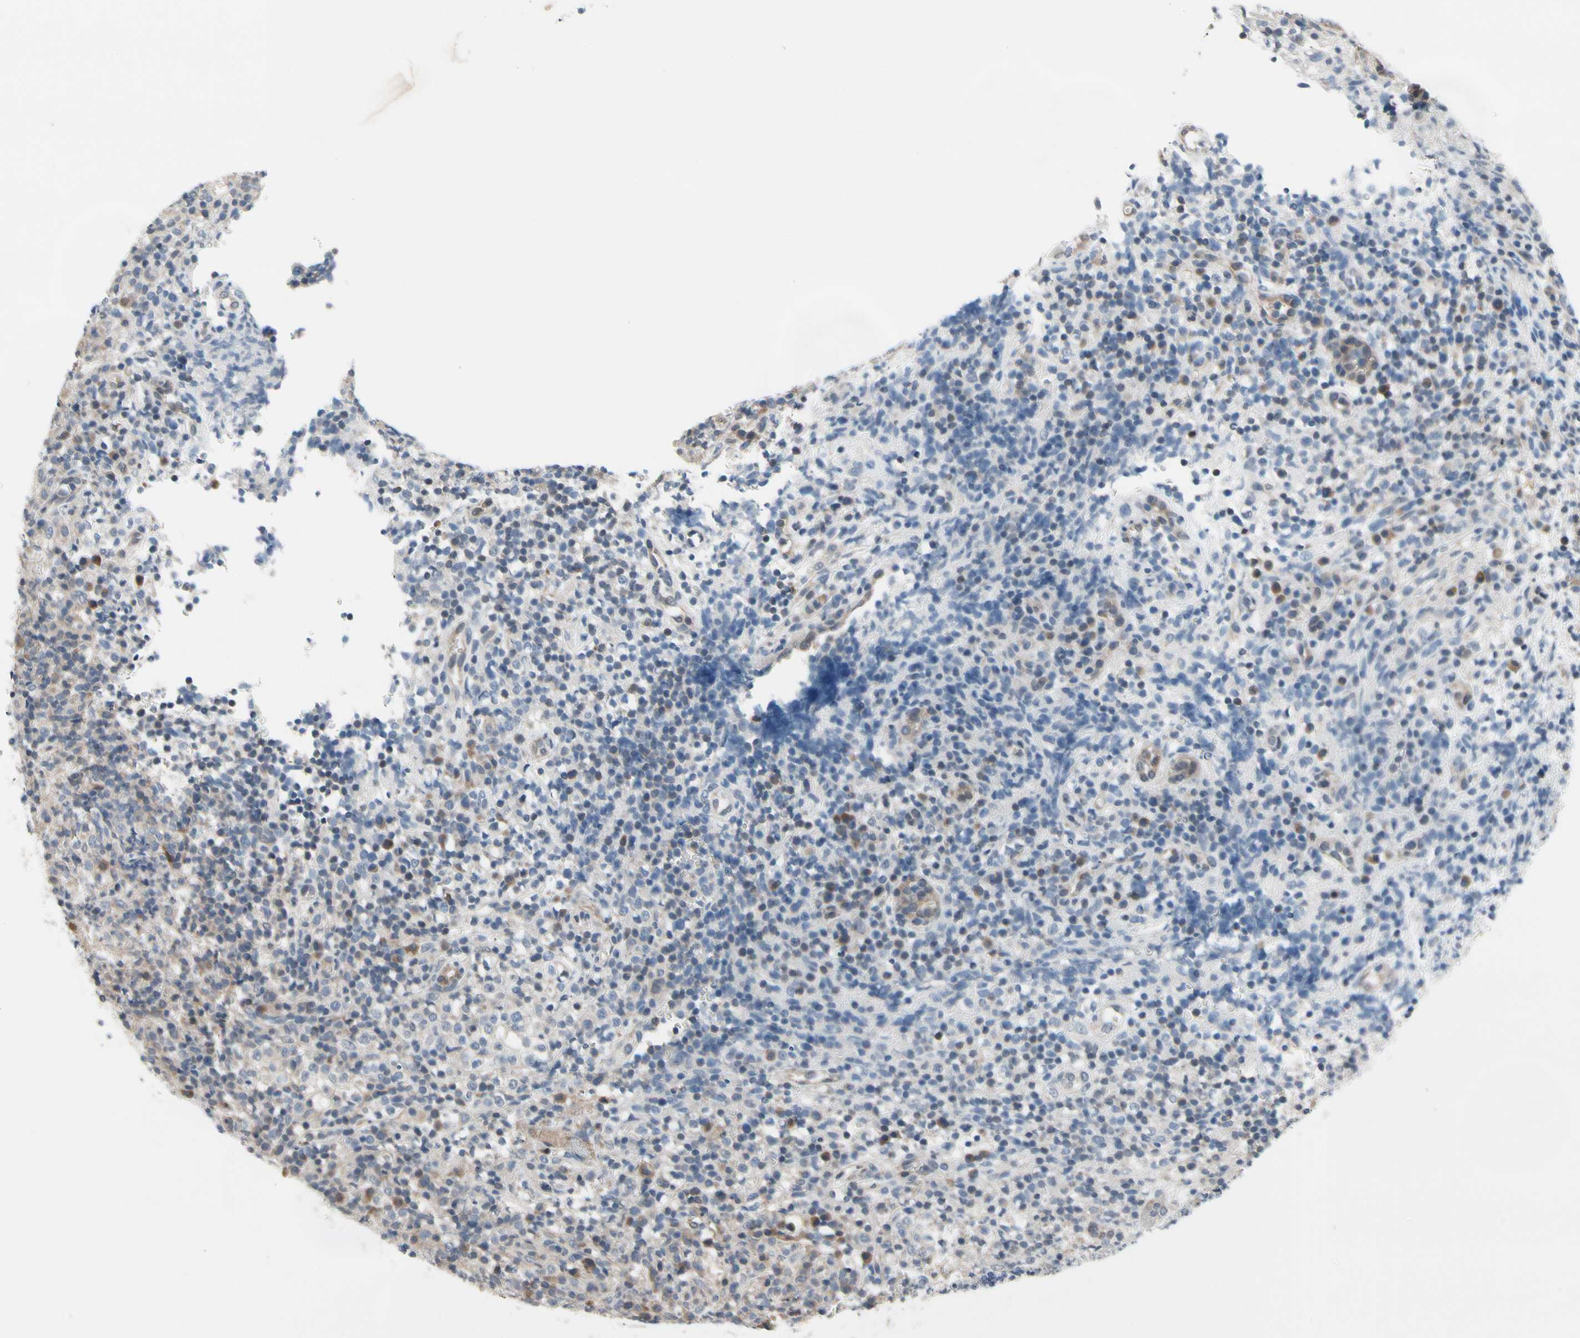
{"staining": {"intensity": "weak", "quantity": "25%-75%", "location": "cytoplasmic/membranous"}, "tissue": "lymphoma", "cell_type": "Tumor cells", "image_type": "cancer", "snomed": [{"axis": "morphology", "description": "Malignant lymphoma, non-Hodgkin's type, High grade"}, {"axis": "topography", "description": "Lymph node"}], "caption": "Immunohistochemical staining of human lymphoma shows weak cytoplasmic/membranous protein positivity in about 25%-75% of tumor cells.", "gene": "PRDX6", "patient": {"sex": "female", "age": 76}}